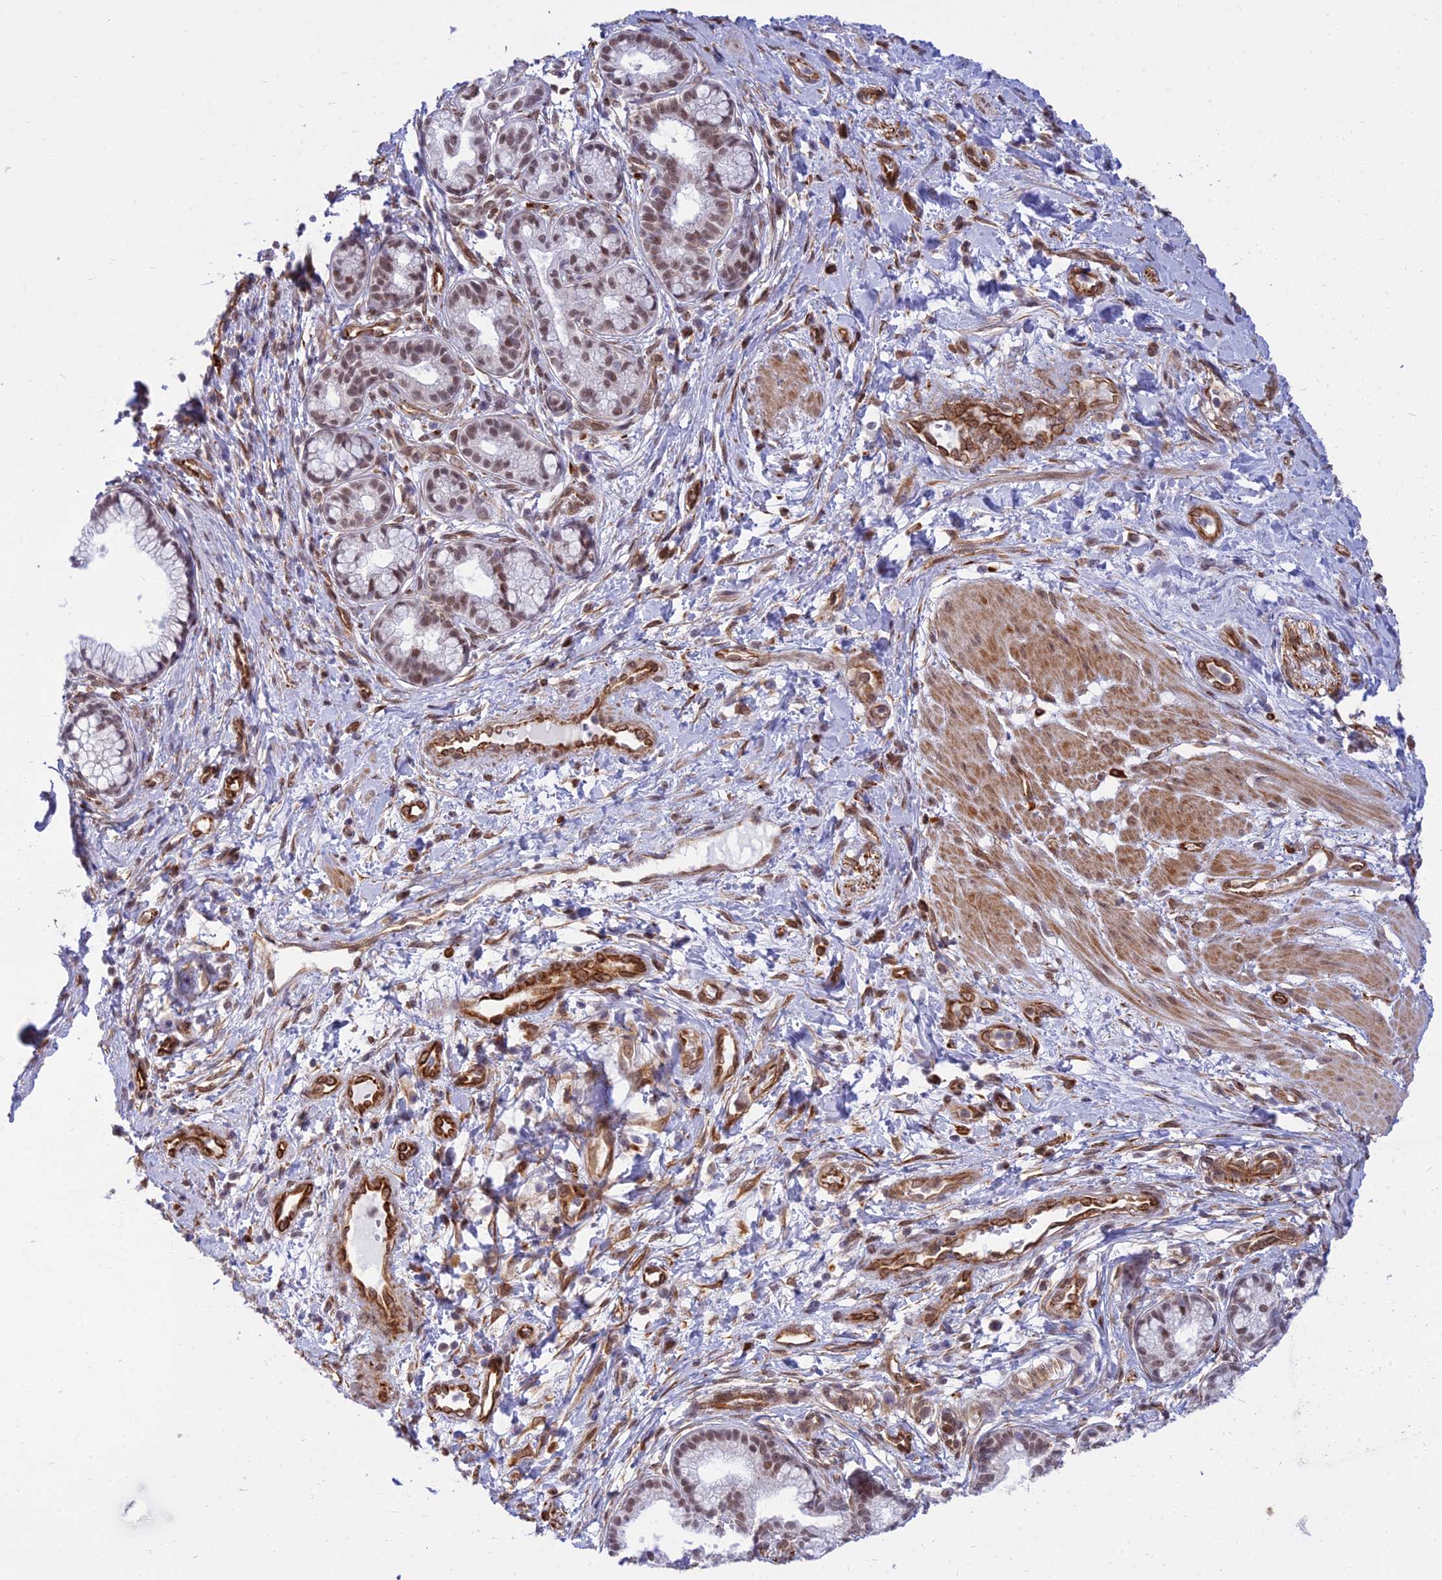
{"staining": {"intensity": "moderate", "quantity": ">75%", "location": "nuclear"}, "tissue": "pancreatic cancer", "cell_type": "Tumor cells", "image_type": "cancer", "snomed": [{"axis": "morphology", "description": "Adenocarcinoma, NOS"}, {"axis": "topography", "description": "Pancreas"}], "caption": "High-magnification brightfield microscopy of pancreatic cancer (adenocarcinoma) stained with DAB (brown) and counterstained with hematoxylin (blue). tumor cells exhibit moderate nuclear staining is identified in approximately>75% of cells. The staining is performed using DAB brown chromogen to label protein expression. The nuclei are counter-stained blue using hematoxylin.", "gene": "SAPCD2", "patient": {"sex": "male", "age": 72}}